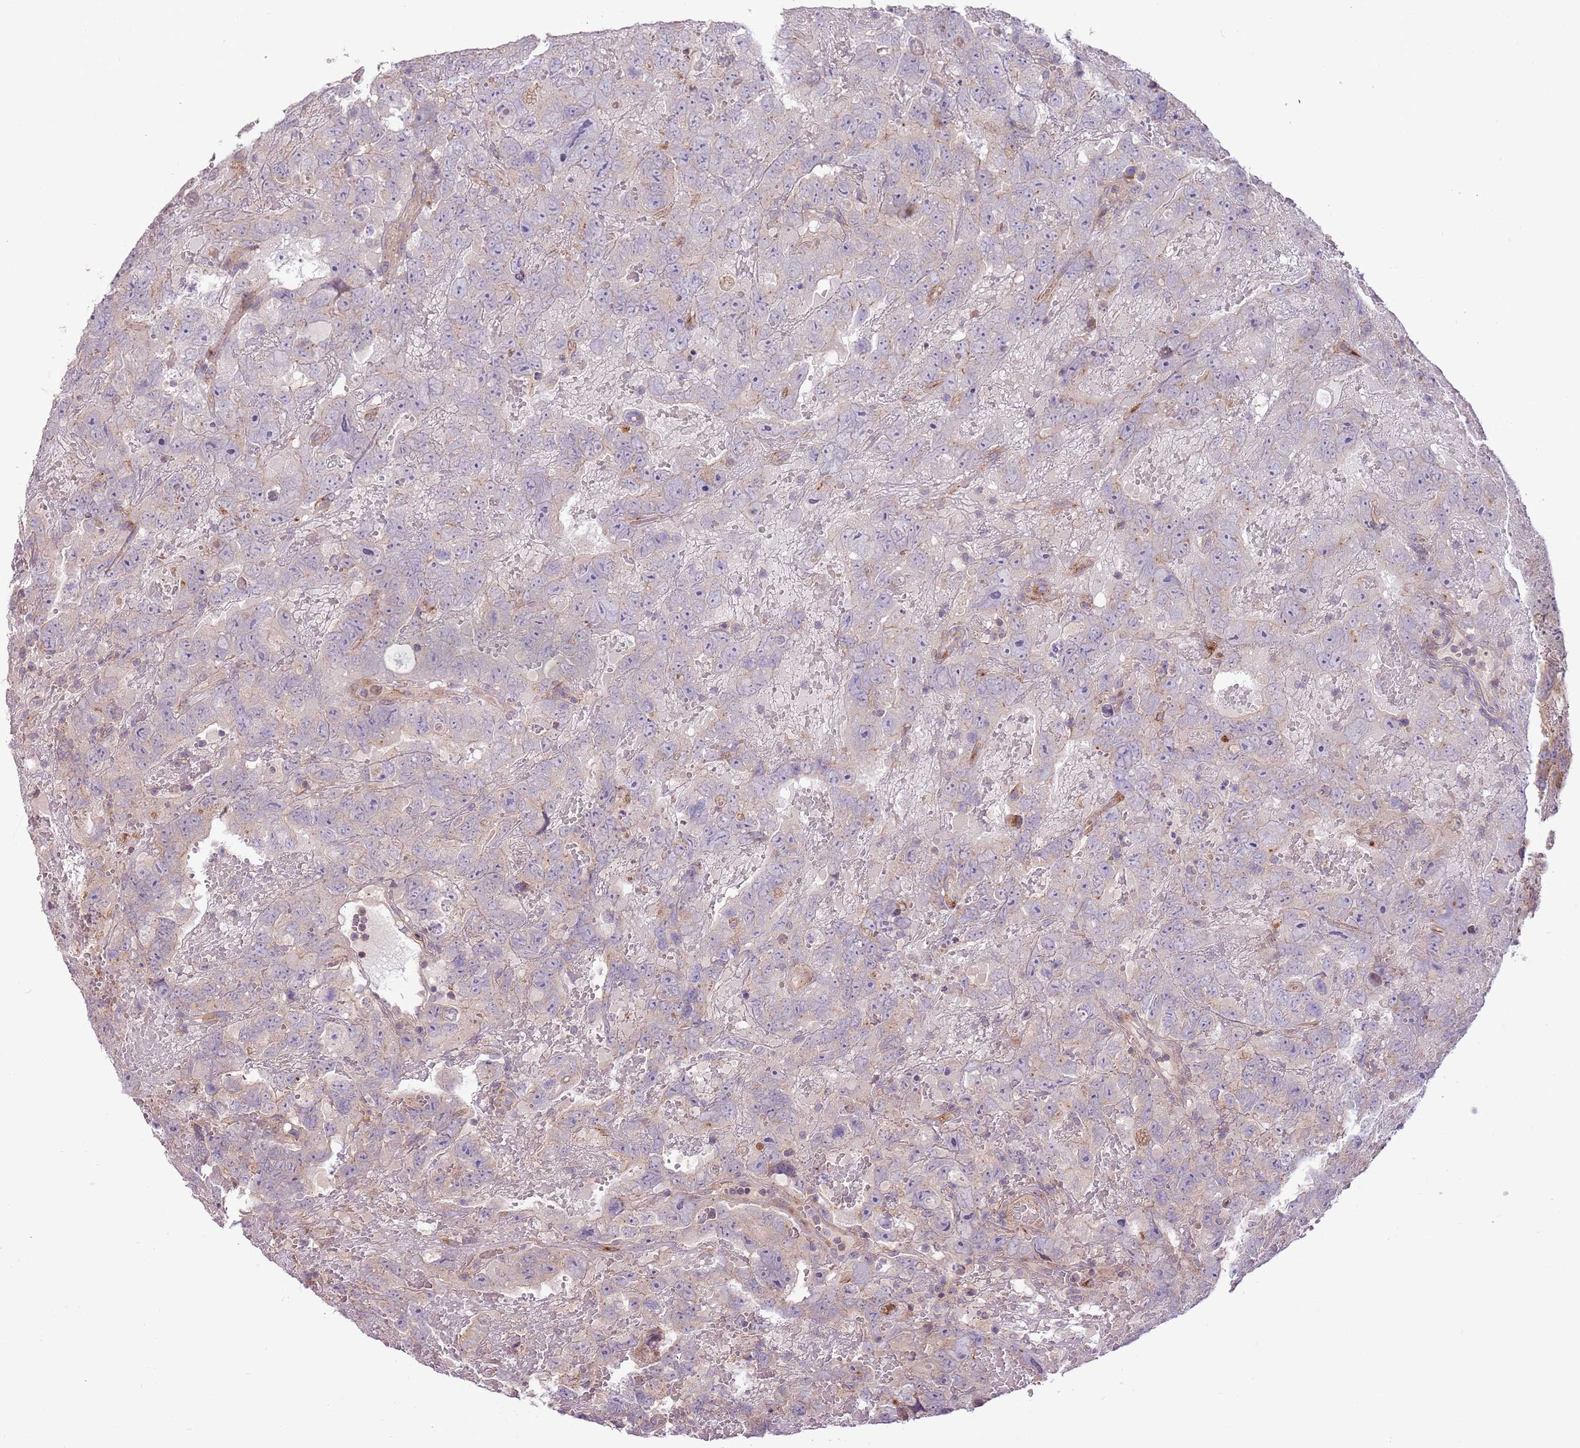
{"staining": {"intensity": "negative", "quantity": "none", "location": "none"}, "tissue": "testis cancer", "cell_type": "Tumor cells", "image_type": "cancer", "snomed": [{"axis": "morphology", "description": "Carcinoma, Embryonal, NOS"}, {"axis": "topography", "description": "Testis"}], "caption": "An immunohistochemistry (IHC) image of embryonal carcinoma (testis) is shown. There is no staining in tumor cells of embryonal carcinoma (testis).", "gene": "RNF128", "patient": {"sex": "male", "age": 45}}